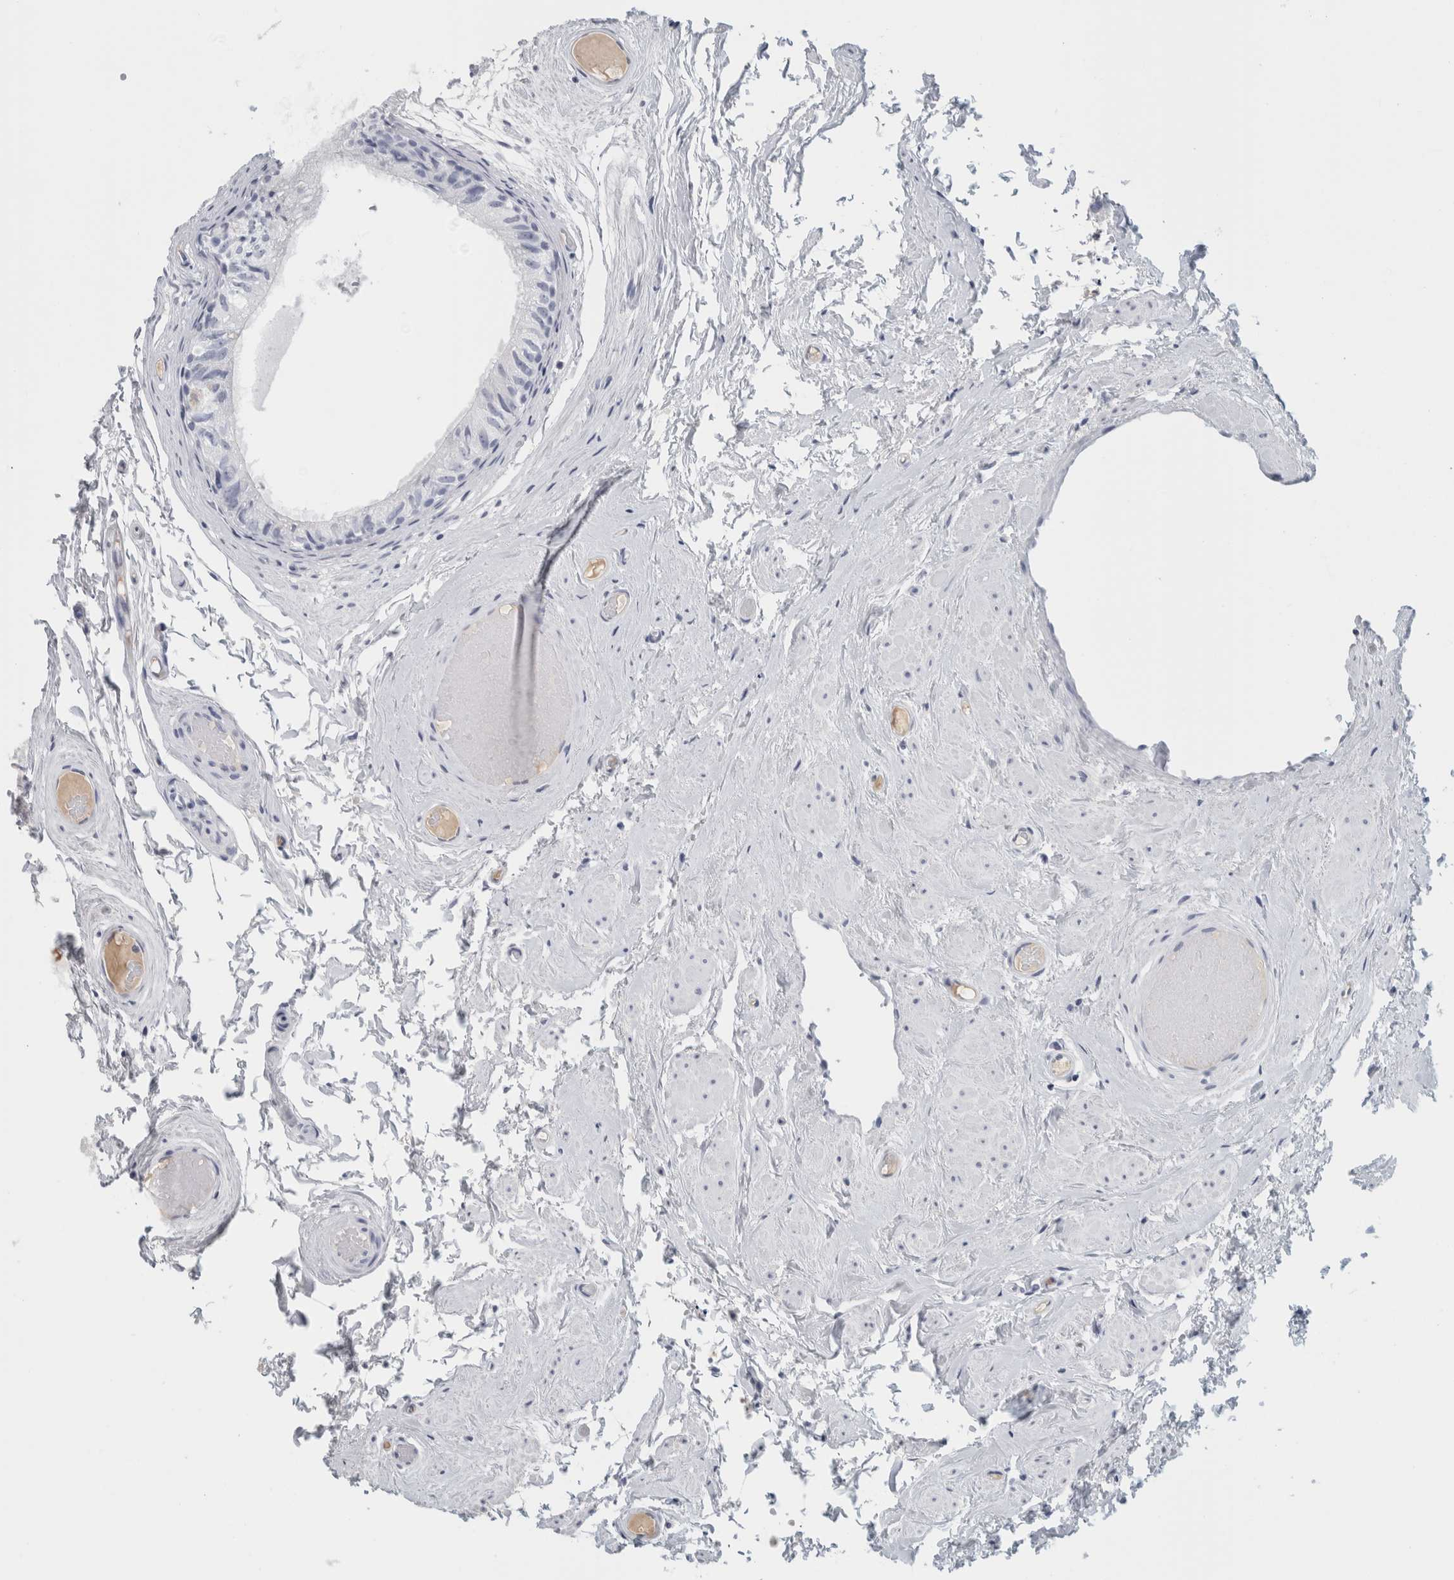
{"staining": {"intensity": "negative", "quantity": "none", "location": "none"}, "tissue": "epididymis", "cell_type": "Glandular cells", "image_type": "normal", "snomed": [{"axis": "morphology", "description": "Normal tissue, NOS"}, {"axis": "topography", "description": "Epididymis"}], "caption": "Human epididymis stained for a protein using immunohistochemistry exhibits no expression in glandular cells.", "gene": "TSPAN8", "patient": {"sex": "male", "age": 79}}